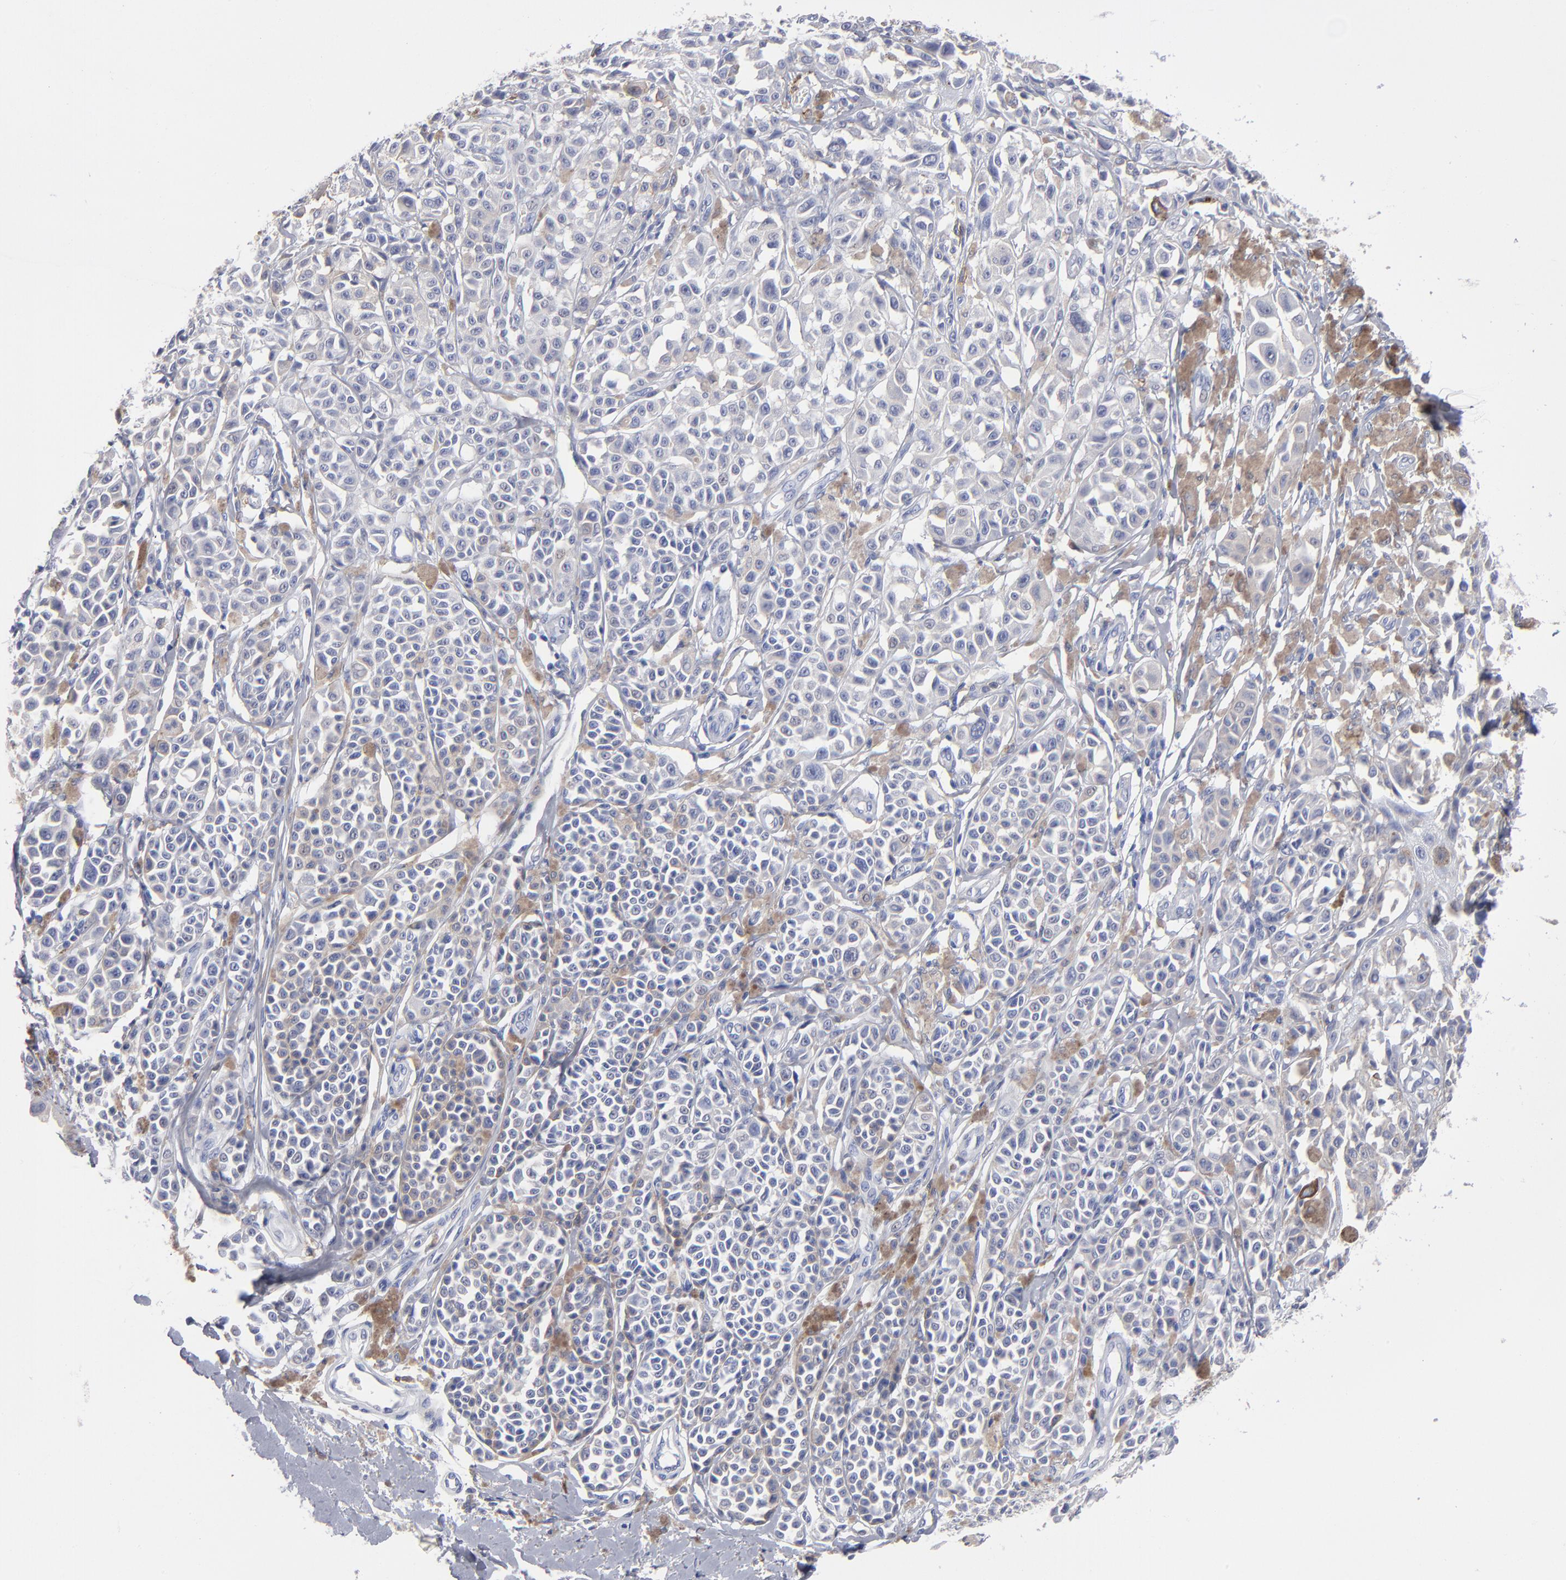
{"staining": {"intensity": "moderate", "quantity": "<25%", "location": "cytoplasmic/membranous"}, "tissue": "melanoma", "cell_type": "Tumor cells", "image_type": "cancer", "snomed": [{"axis": "morphology", "description": "Malignant melanoma, NOS"}, {"axis": "topography", "description": "Skin"}], "caption": "Immunohistochemical staining of human malignant melanoma displays low levels of moderate cytoplasmic/membranous positivity in about <25% of tumor cells. Nuclei are stained in blue.", "gene": "LAT2", "patient": {"sex": "female", "age": 38}}